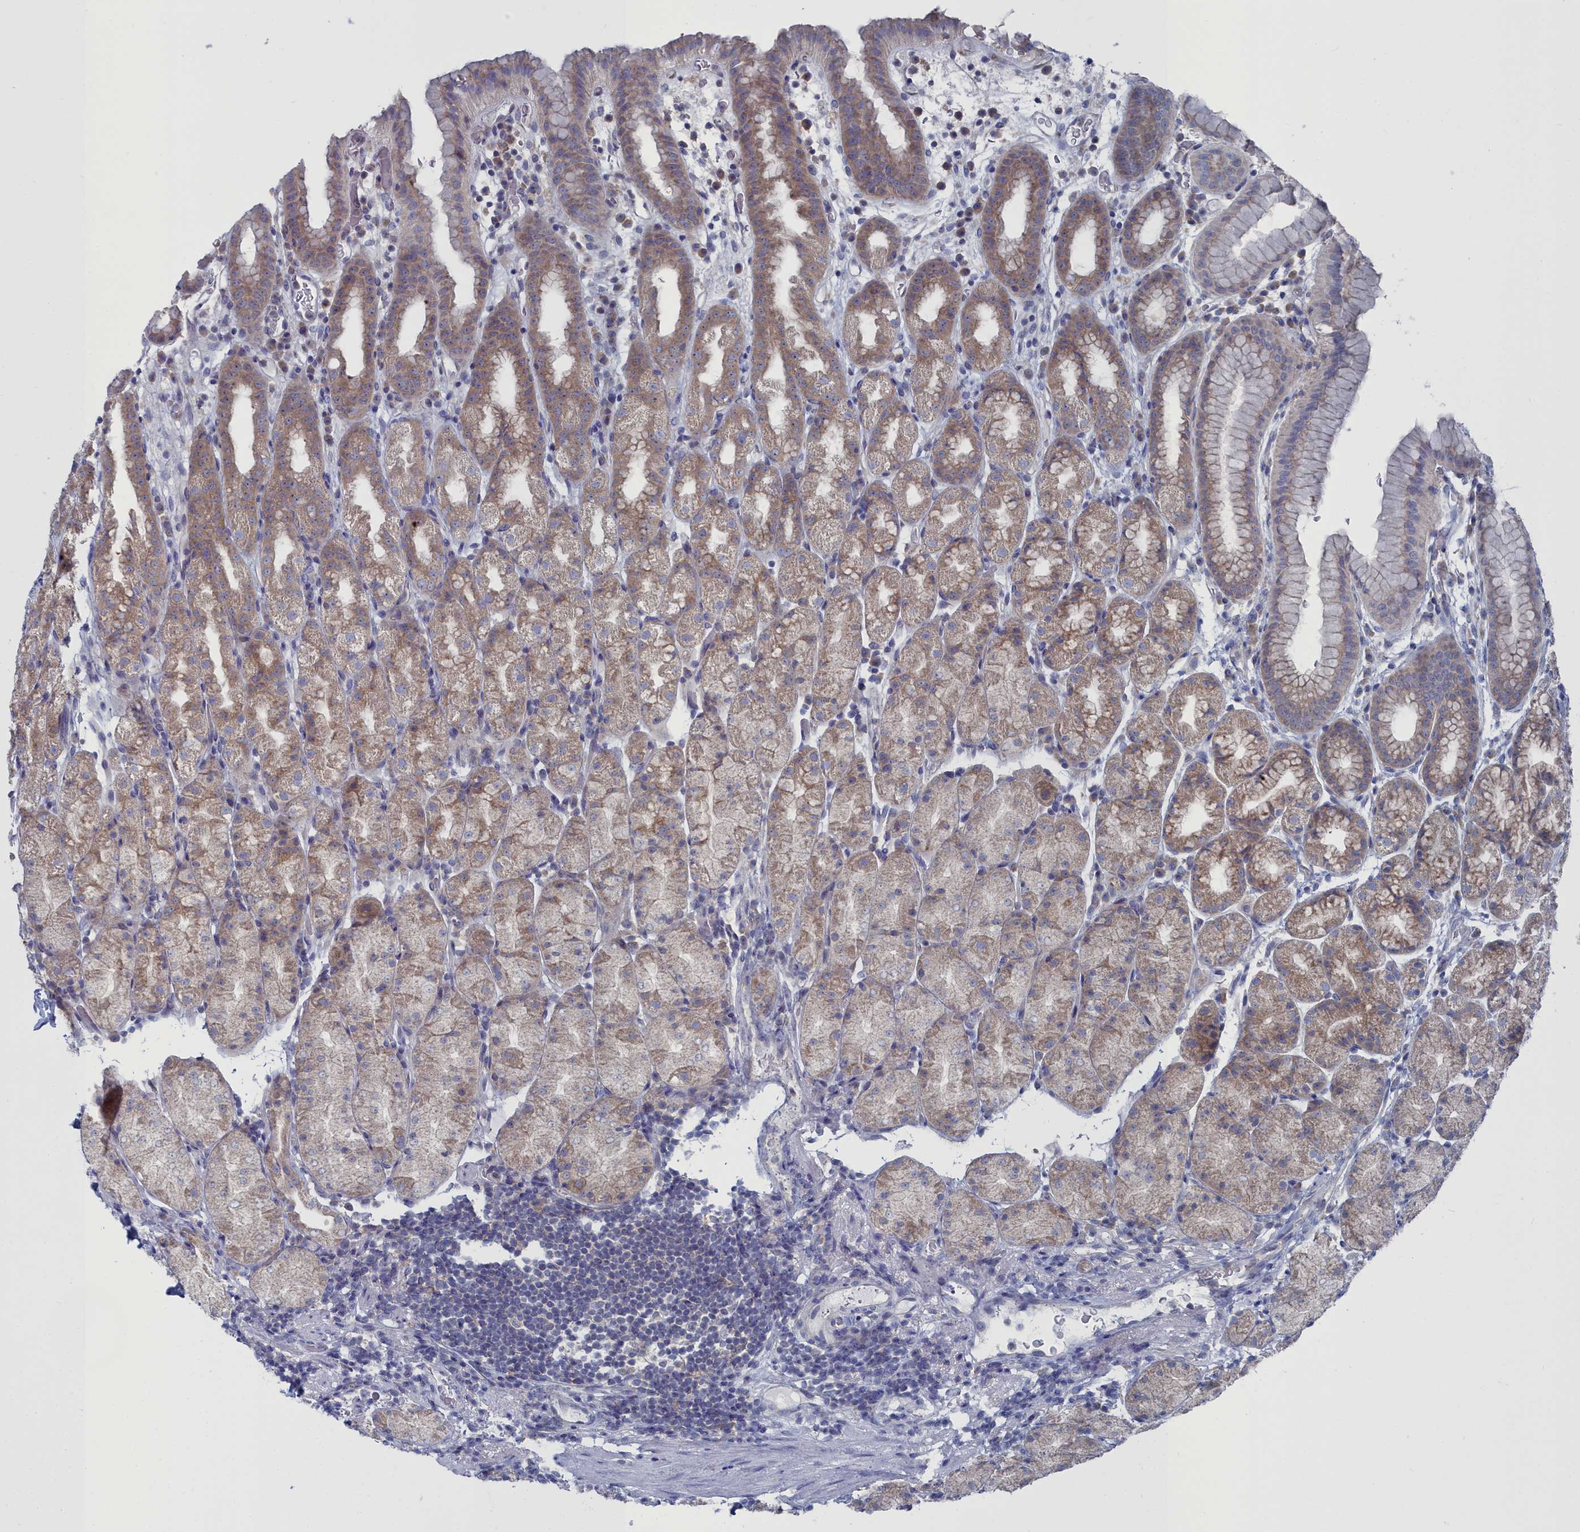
{"staining": {"intensity": "weak", "quantity": ">75%", "location": "cytoplasmic/membranous"}, "tissue": "stomach", "cell_type": "Glandular cells", "image_type": "normal", "snomed": [{"axis": "morphology", "description": "Normal tissue, NOS"}, {"axis": "topography", "description": "Stomach, upper"}, {"axis": "topography", "description": "Stomach, lower"}, {"axis": "topography", "description": "Small intestine"}], "caption": "Immunohistochemical staining of unremarkable stomach displays low levels of weak cytoplasmic/membranous staining in about >75% of glandular cells. The protein is shown in brown color, while the nuclei are stained blue.", "gene": "CCDC149", "patient": {"sex": "male", "age": 68}}